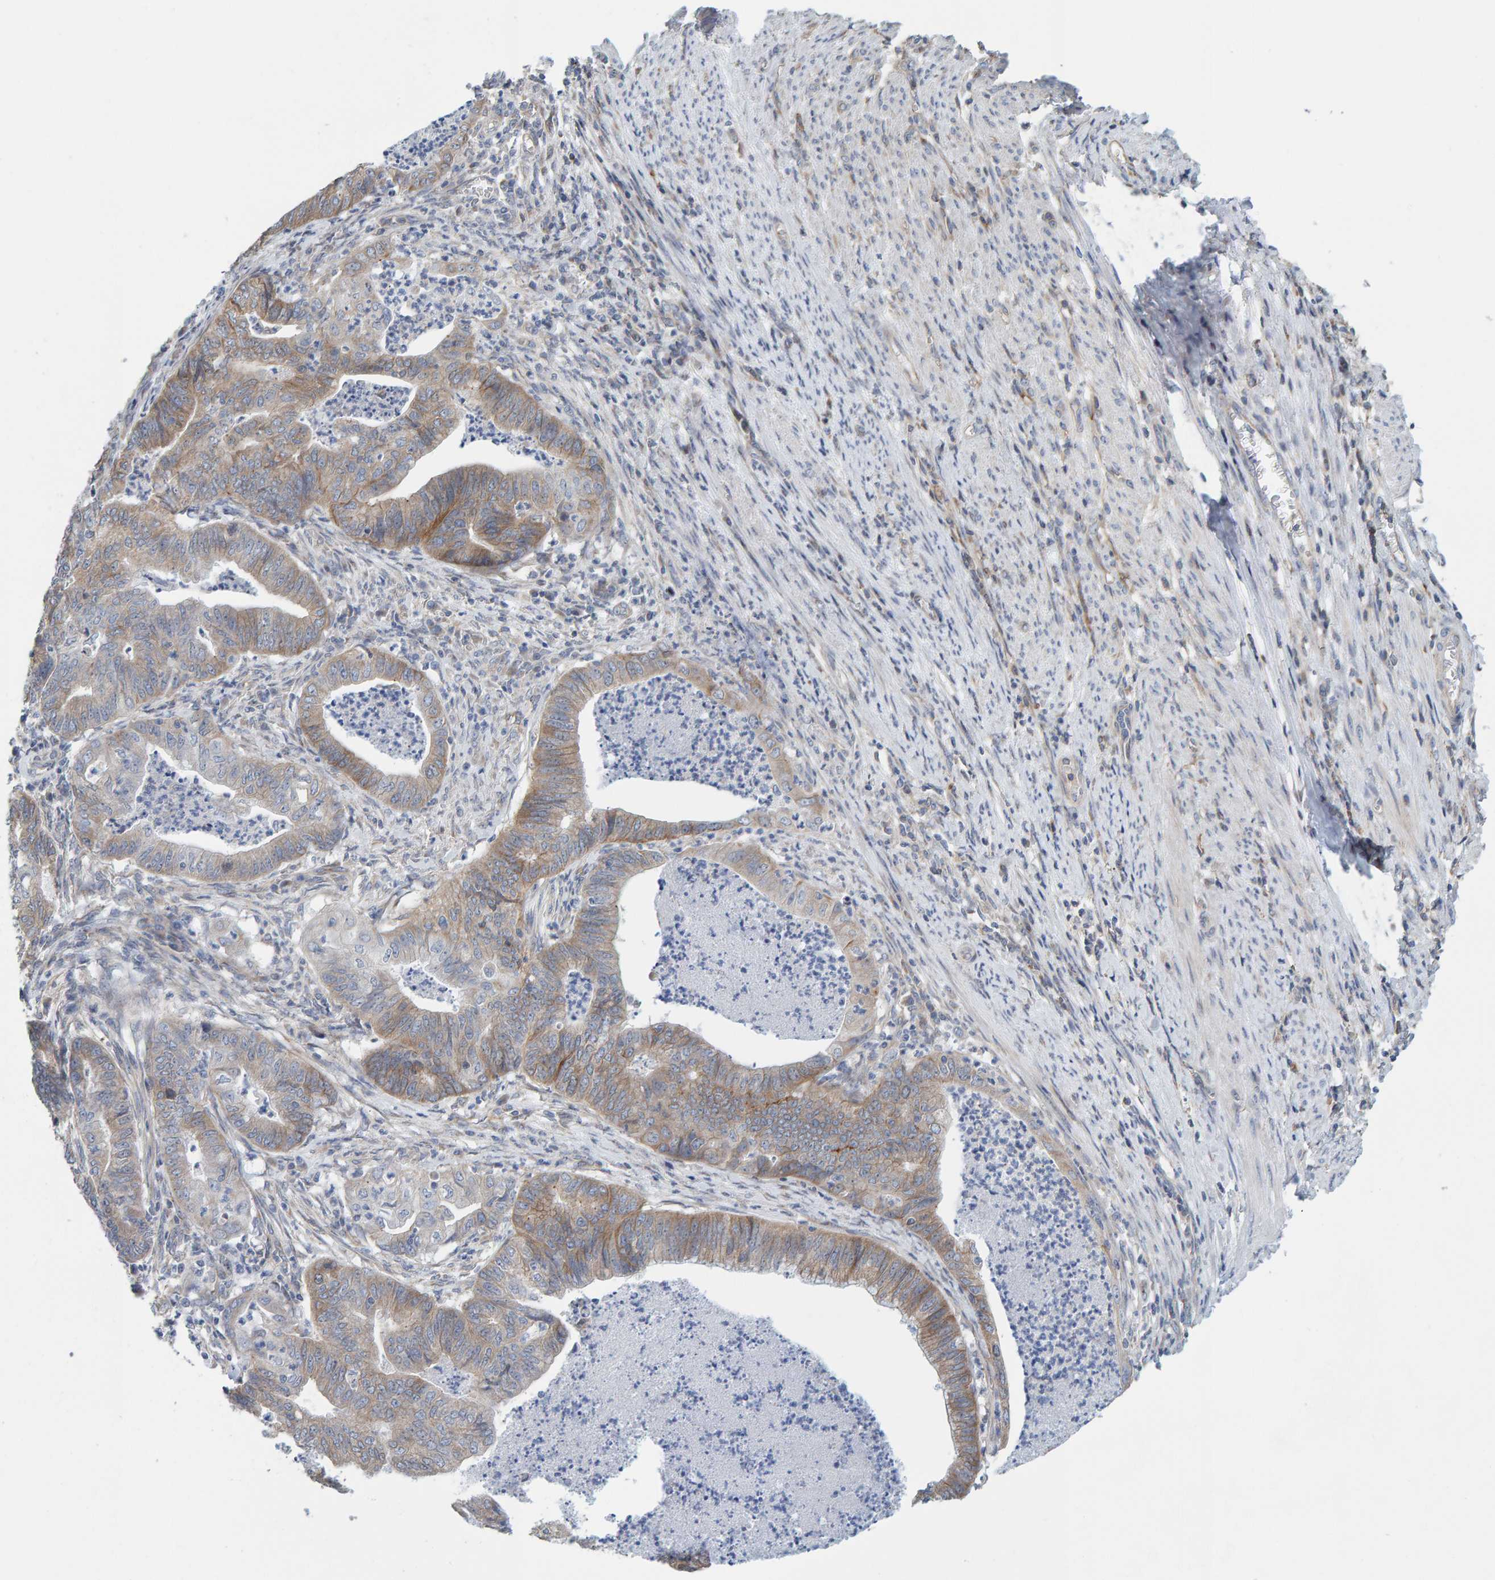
{"staining": {"intensity": "weak", "quantity": ">75%", "location": "cytoplasmic/membranous"}, "tissue": "endometrial cancer", "cell_type": "Tumor cells", "image_type": "cancer", "snomed": [{"axis": "morphology", "description": "Polyp, NOS"}, {"axis": "morphology", "description": "Adenocarcinoma, NOS"}, {"axis": "morphology", "description": "Adenoma, NOS"}, {"axis": "topography", "description": "Endometrium"}], "caption": "Immunohistochemistry (DAB (3,3'-diaminobenzidine)) staining of endometrial adenoma demonstrates weak cytoplasmic/membranous protein expression in about >75% of tumor cells. The protein is shown in brown color, while the nuclei are stained blue.", "gene": "RGP1", "patient": {"sex": "female", "age": 79}}